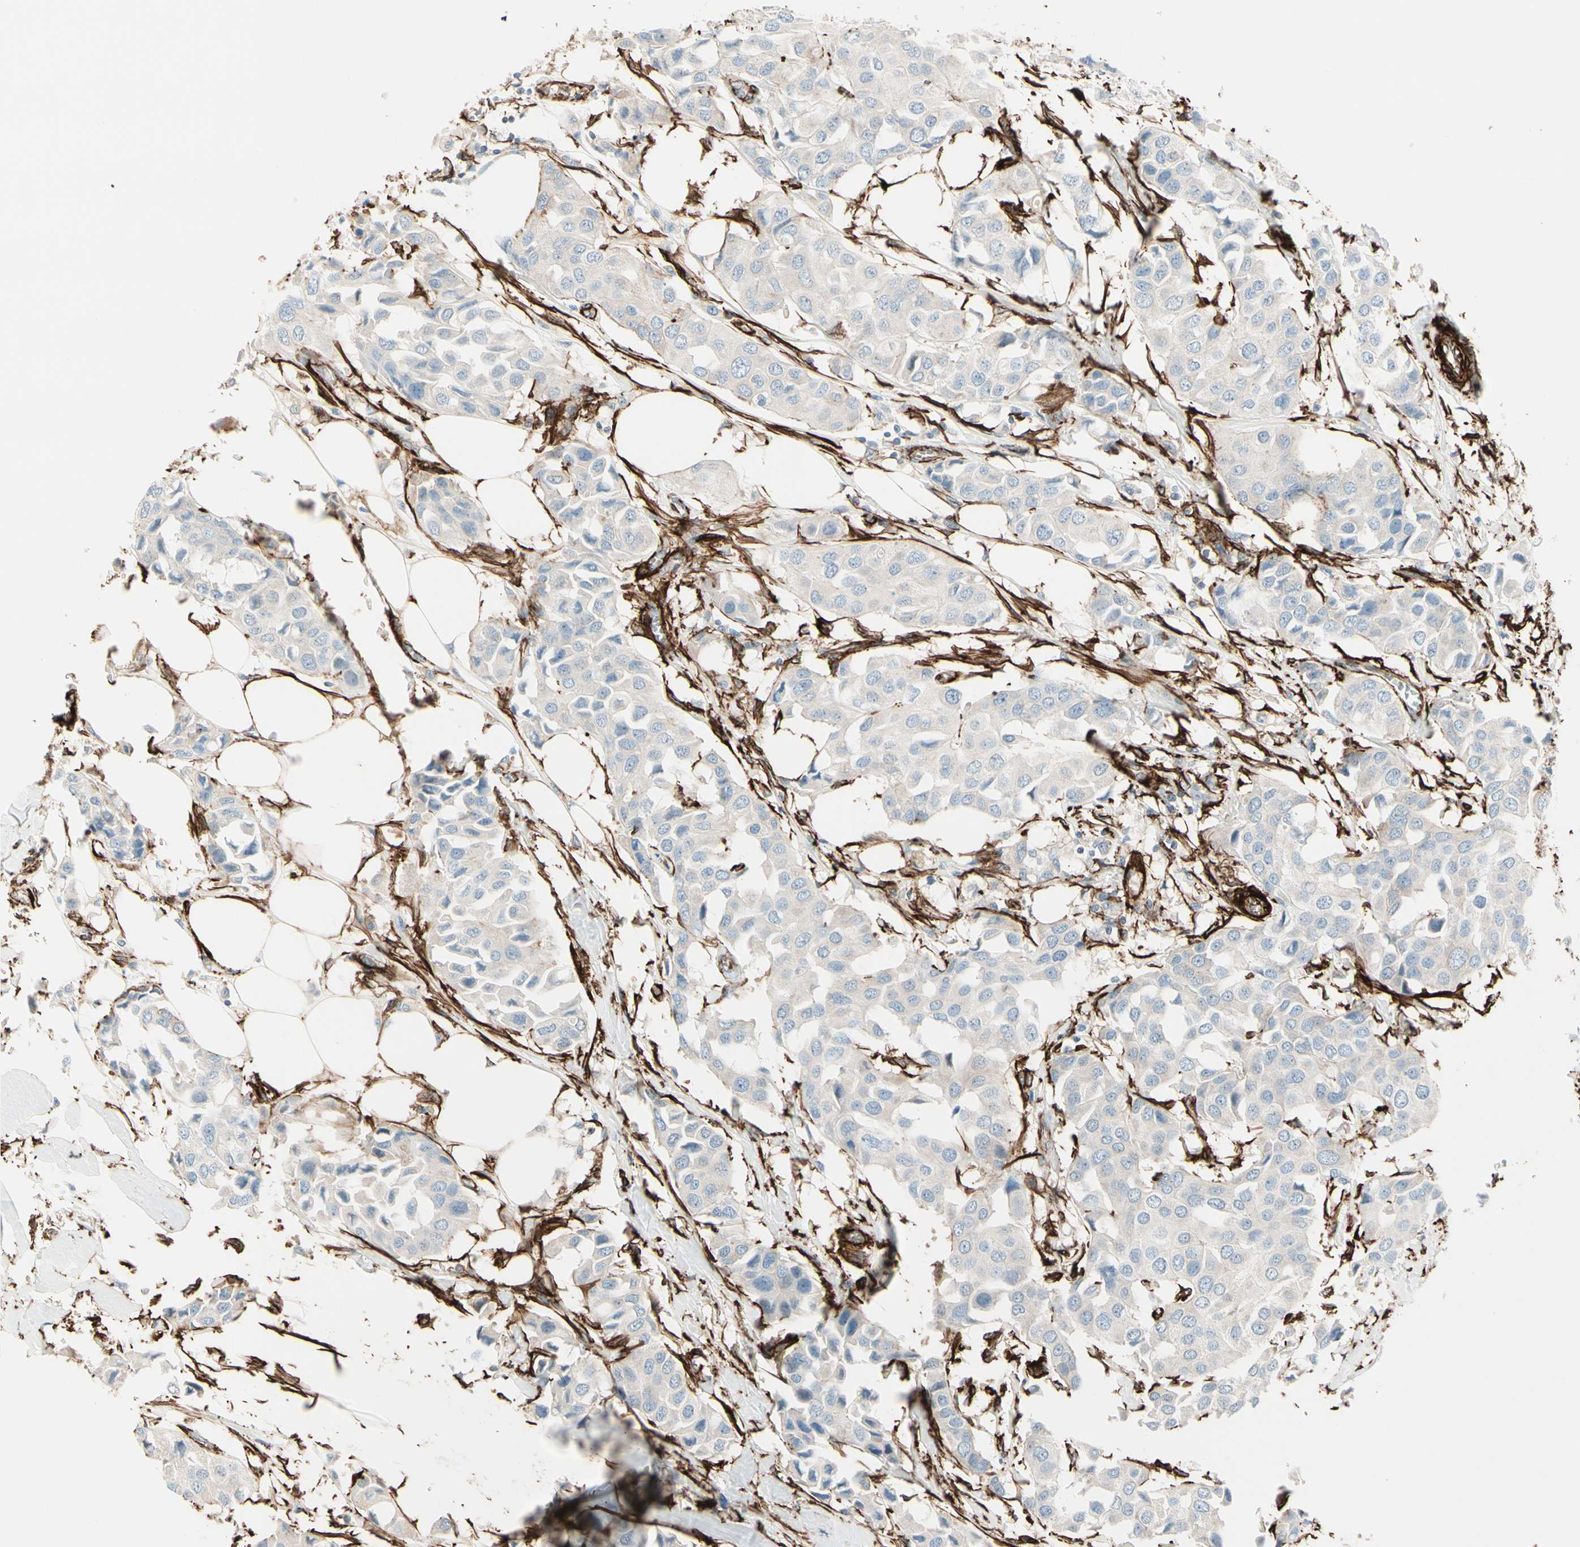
{"staining": {"intensity": "negative", "quantity": "none", "location": "none"}, "tissue": "breast cancer", "cell_type": "Tumor cells", "image_type": "cancer", "snomed": [{"axis": "morphology", "description": "Duct carcinoma"}, {"axis": "topography", "description": "Breast"}], "caption": "Immunohistochemistry (IHC) micrograph of neoplastic tissue: human breast cancer stained with DAB (3,3'-diaminobenzidine) reveals no significant protein expression in tumor cells.", "gene": "CALD1", "patient": {"sex": "female", "age": 80}}